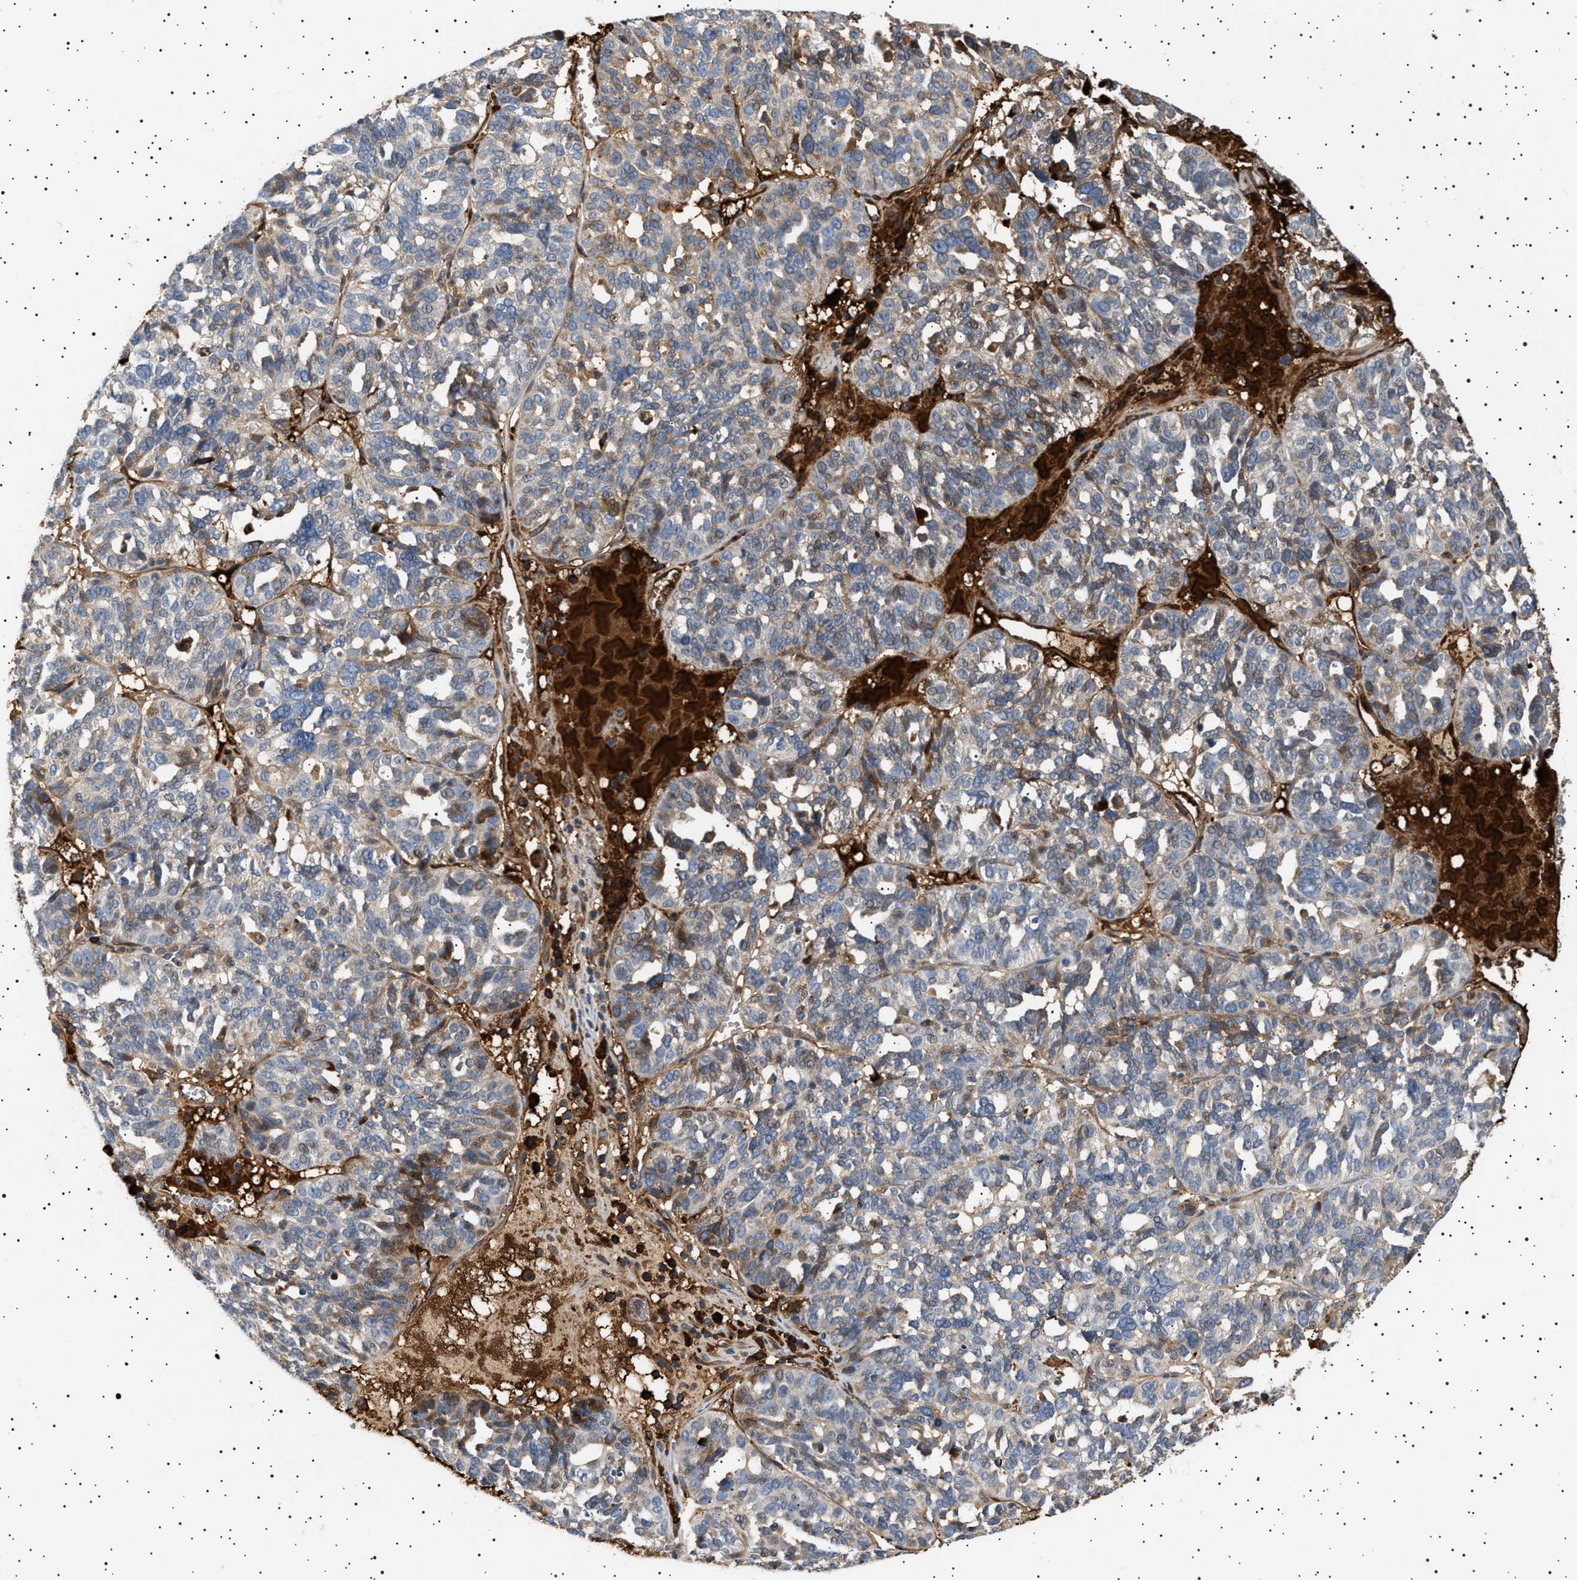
{"staining": {"intensity": "strong", "quantity": "25%-75%", "location": "cytoplasmic/membranous"}, "tissue": "ovarian cancer", "cell_type": "Tumor cells", "image_type": "cancer", "snomed": [{"axis": "morphology", "description": "Cystadenocarcinoma, serous, NOS"}, {"axis": "topography", "description": "Ovary"}], "caption": "Ovarian cancer (serous cystadenocarcinoma) stained with a protein marker displays strong staining in tumor cells.", "gene": "FICD", "patient": {"sex": "female", "age": 59}}